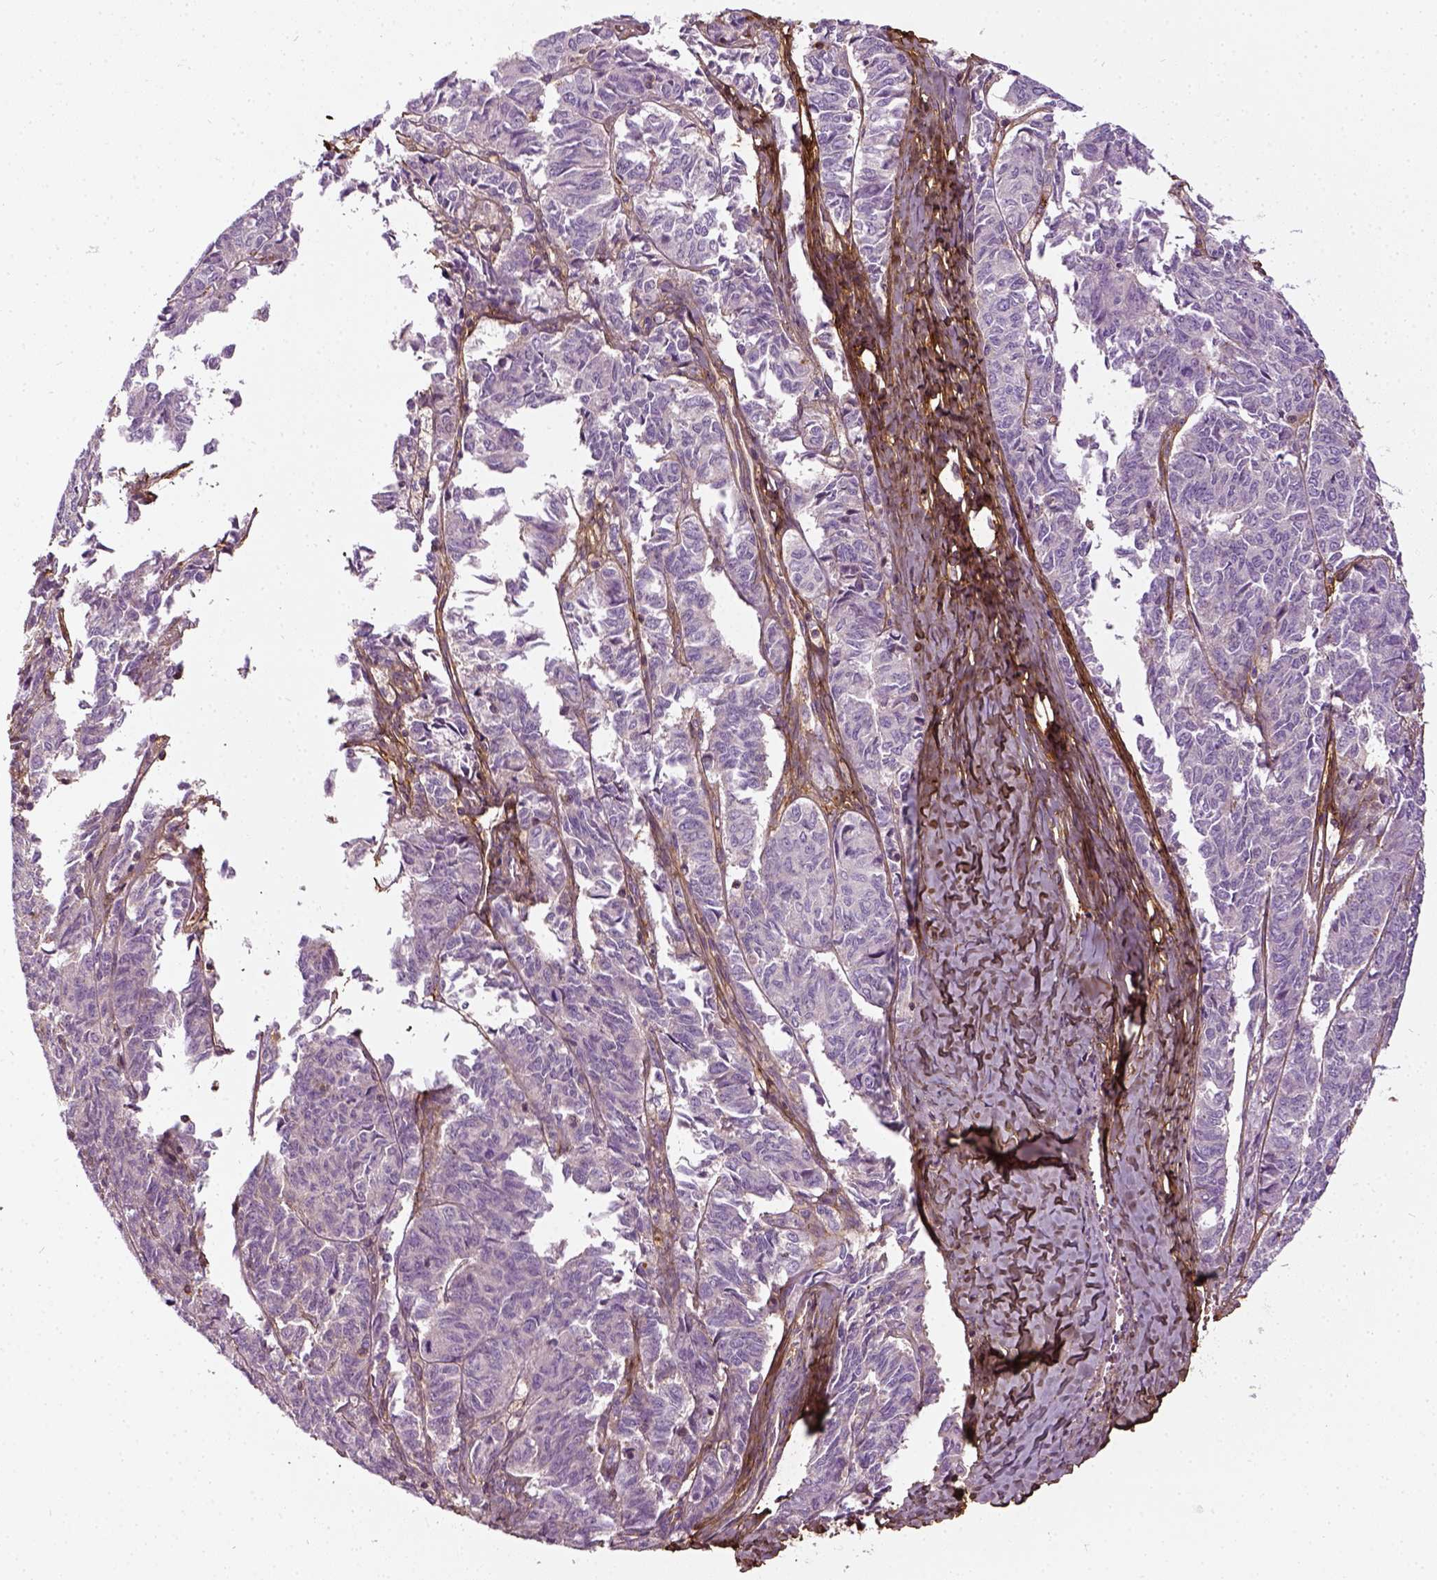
{"staining": {"intensity": "negative", "quantity": "none", "location": "none"}, "tissue": "ovarian cancer", "cell_type": "Tumor cells", "image_type": "cancer", "snomed": [{"axis": "morphology", "description": "Carcinoma, endometroid"}, {"axis": "topography", "description": "Ovary"}], "caption": "Immunohistochemistry of human endometroid carcinoma (ovarian) reveals no positivity in tumor cells. (Stains: DAB IHC with hematoxylin counter stain, Microscopy: brightfield microscopy at high magnification).", "gene": "COL6A2", "patient": {"sex": "female", "age": 80}}